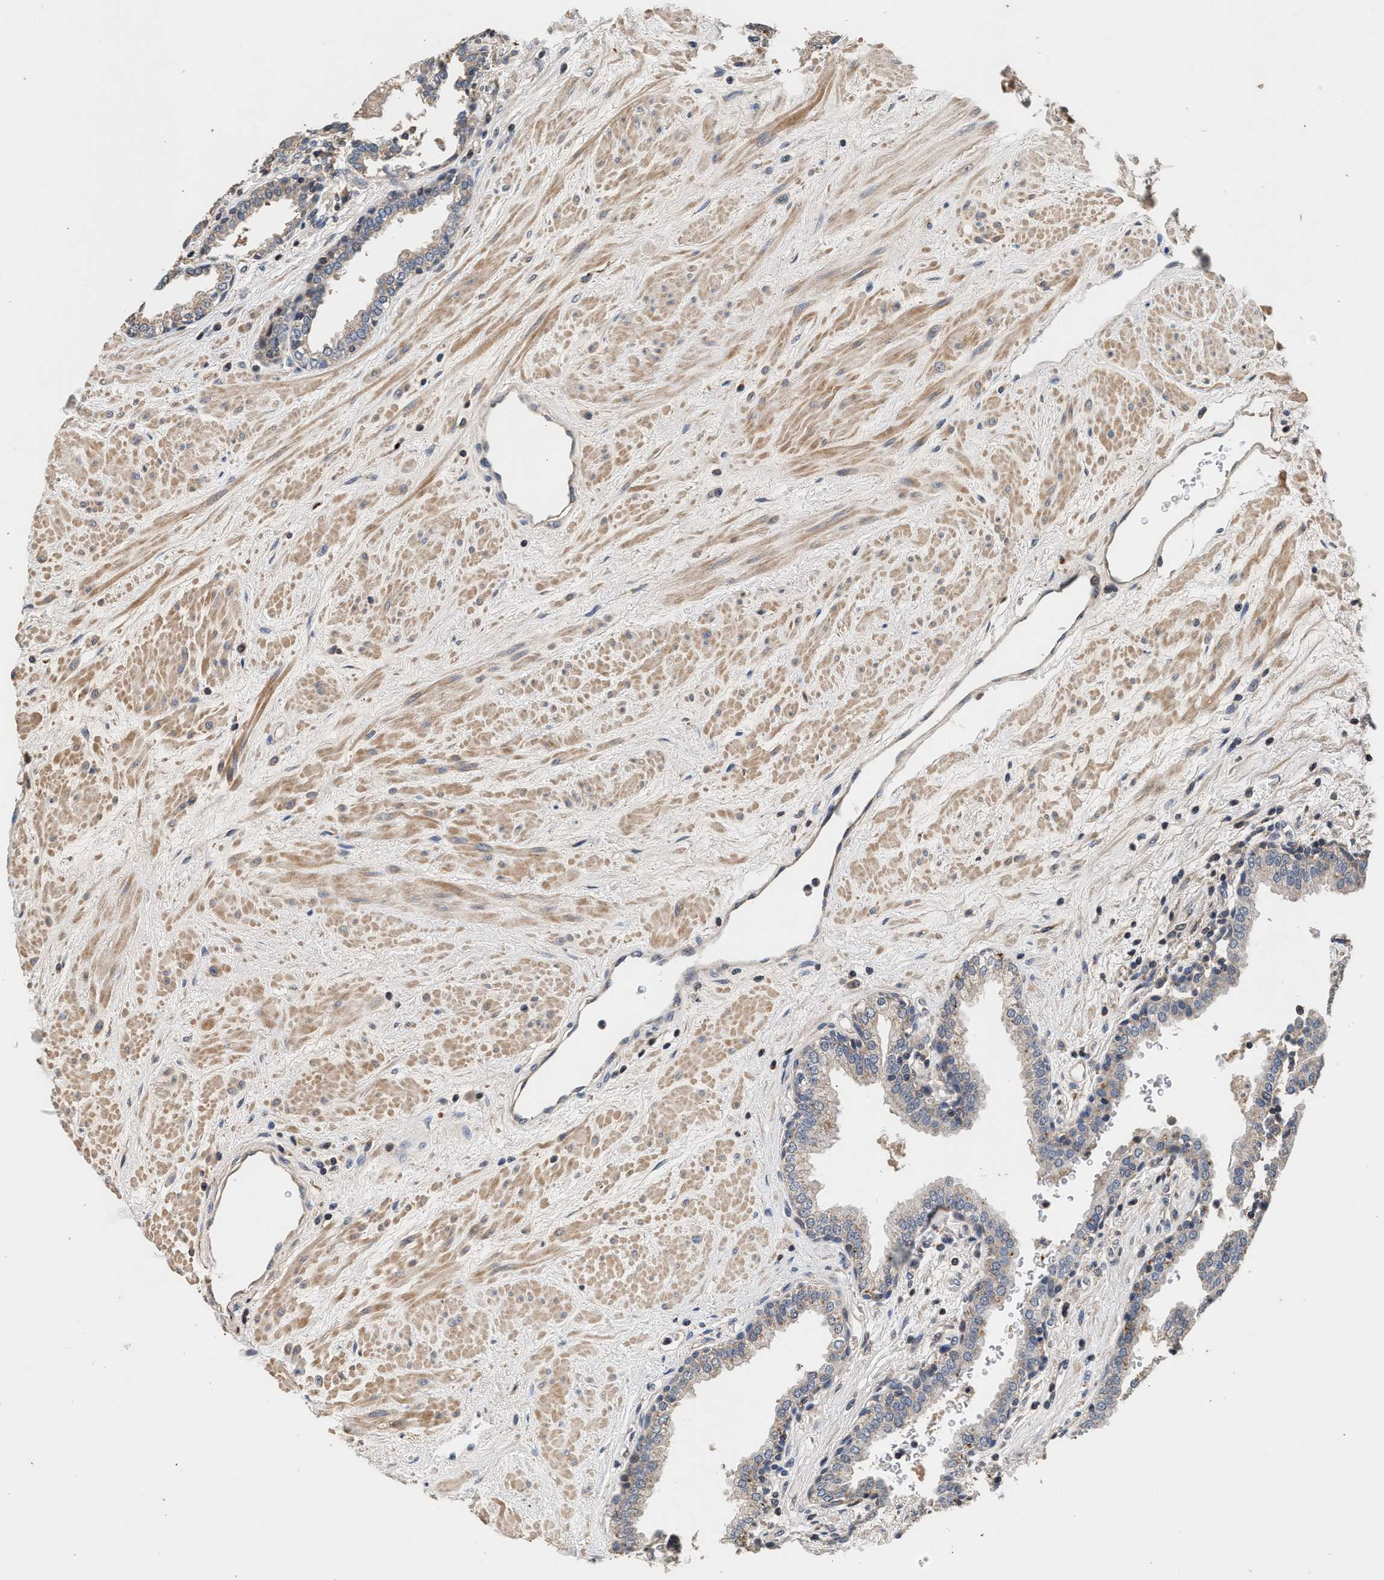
{"staining": {"intensity": "weak", "quantity": "25%-75%", "location": "cytoplasmic/membranous"}, "tissue": "prostate", "cell_type": "Glandular cells", "image_type": "normal", "snomed": [{"axis": "morphology", "description": "Normal tissue, NOS"}, {"axis": "topography", "description": "Prostate"}], "caption": "DAB immunohistochemical staining of normal human prostate demonstrates weak cytoplasmic/membranous protein staining in about 25%-75% of glandular cells.", "gene": "PTGR3", "patient": {"sex": "male", "age": 51}}